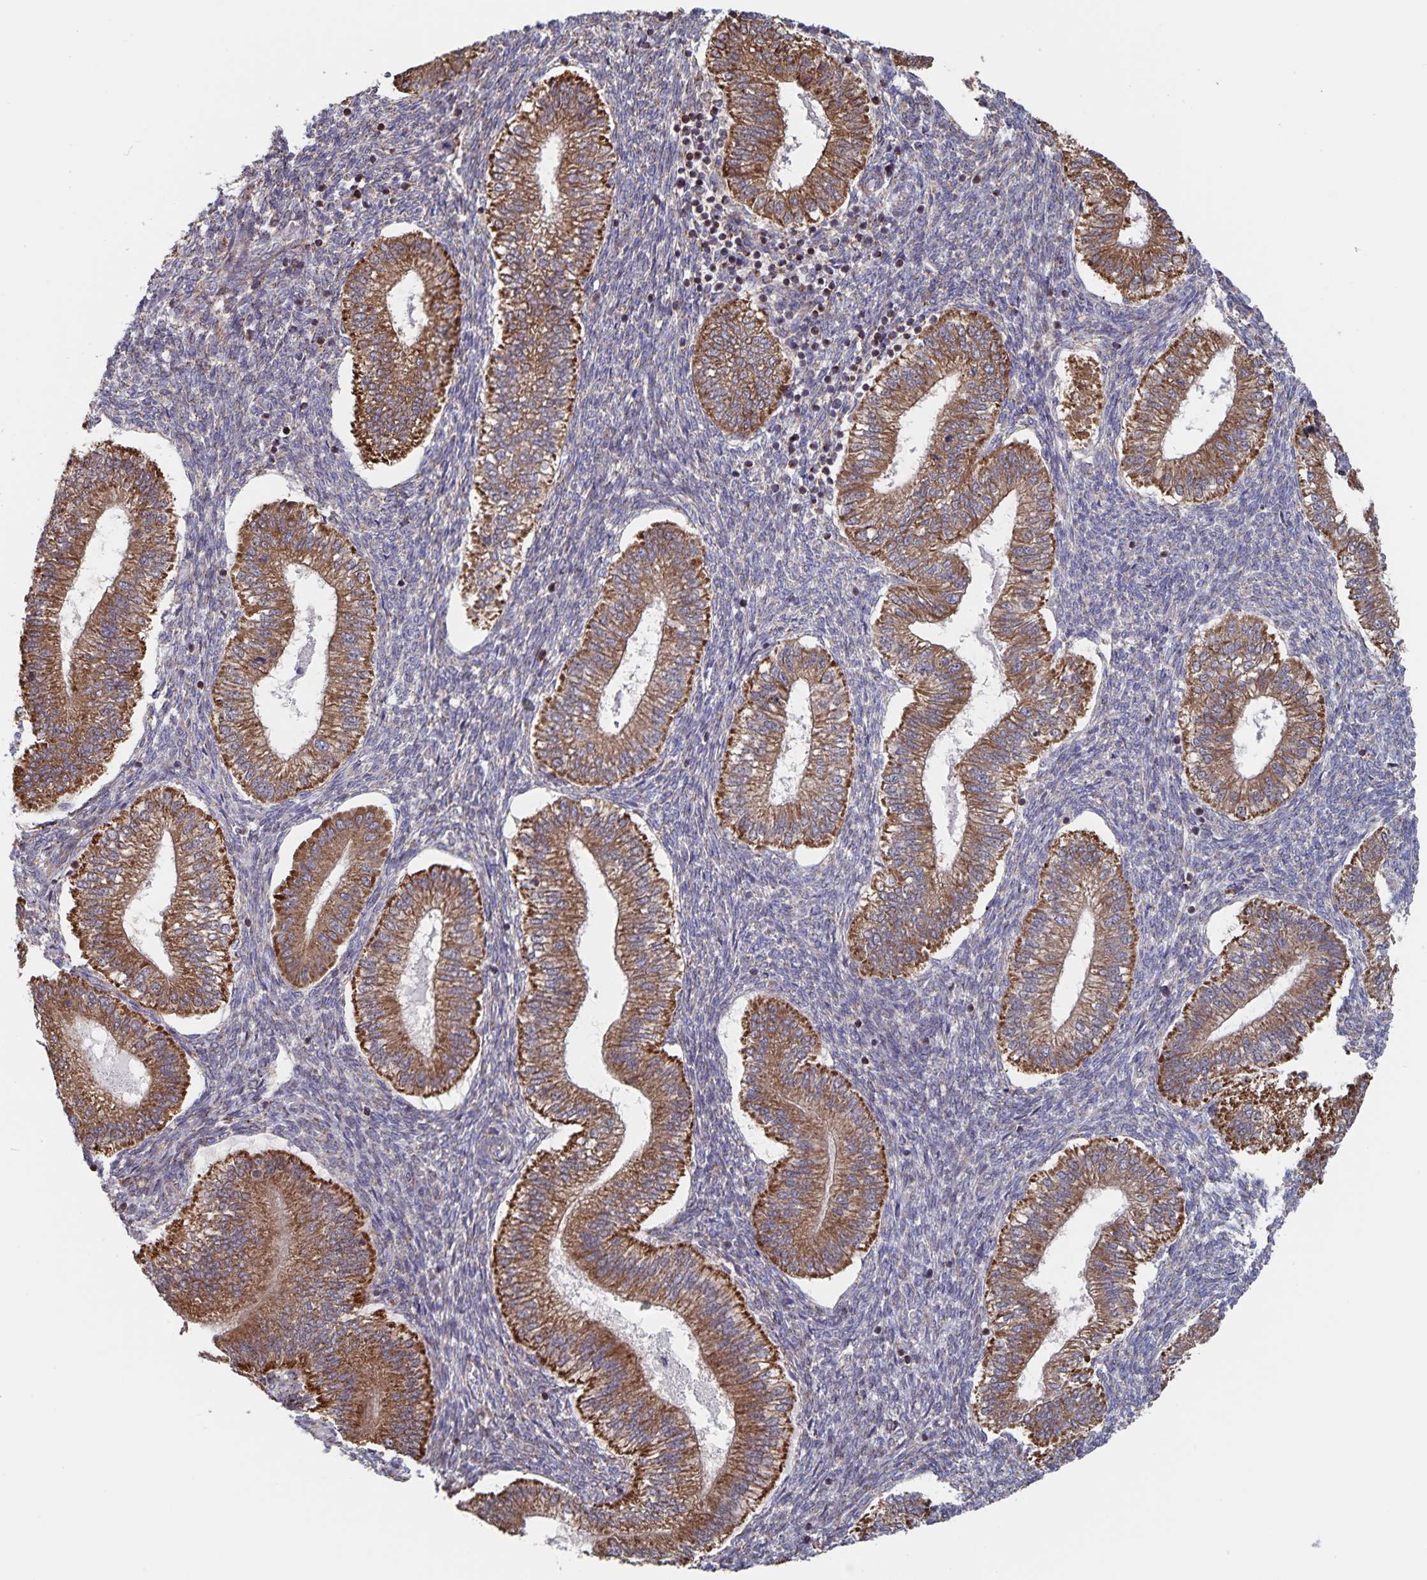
{"staining": {"intensity": "weak", "quantity": "25%-75%", "location": "cytoplasmic/membranous"}, "tissue": "endometrium", "cell_type": "Cells in endometrial stroma", "image_type": "normal", "snomed": [{"axis": "morphology", "description": "Normal tissue, NOS"}, {"axis": "topography", "description": "Endometrium"}], "caption": "Immunohistochemical staining of benign endometrium displays low levels of weak cytoplasmic/membranous expression in about 25%-75% of cells in endometrial stroma.", "gene": "ACACA", "patient": {"sex": "female", "age": 25}}